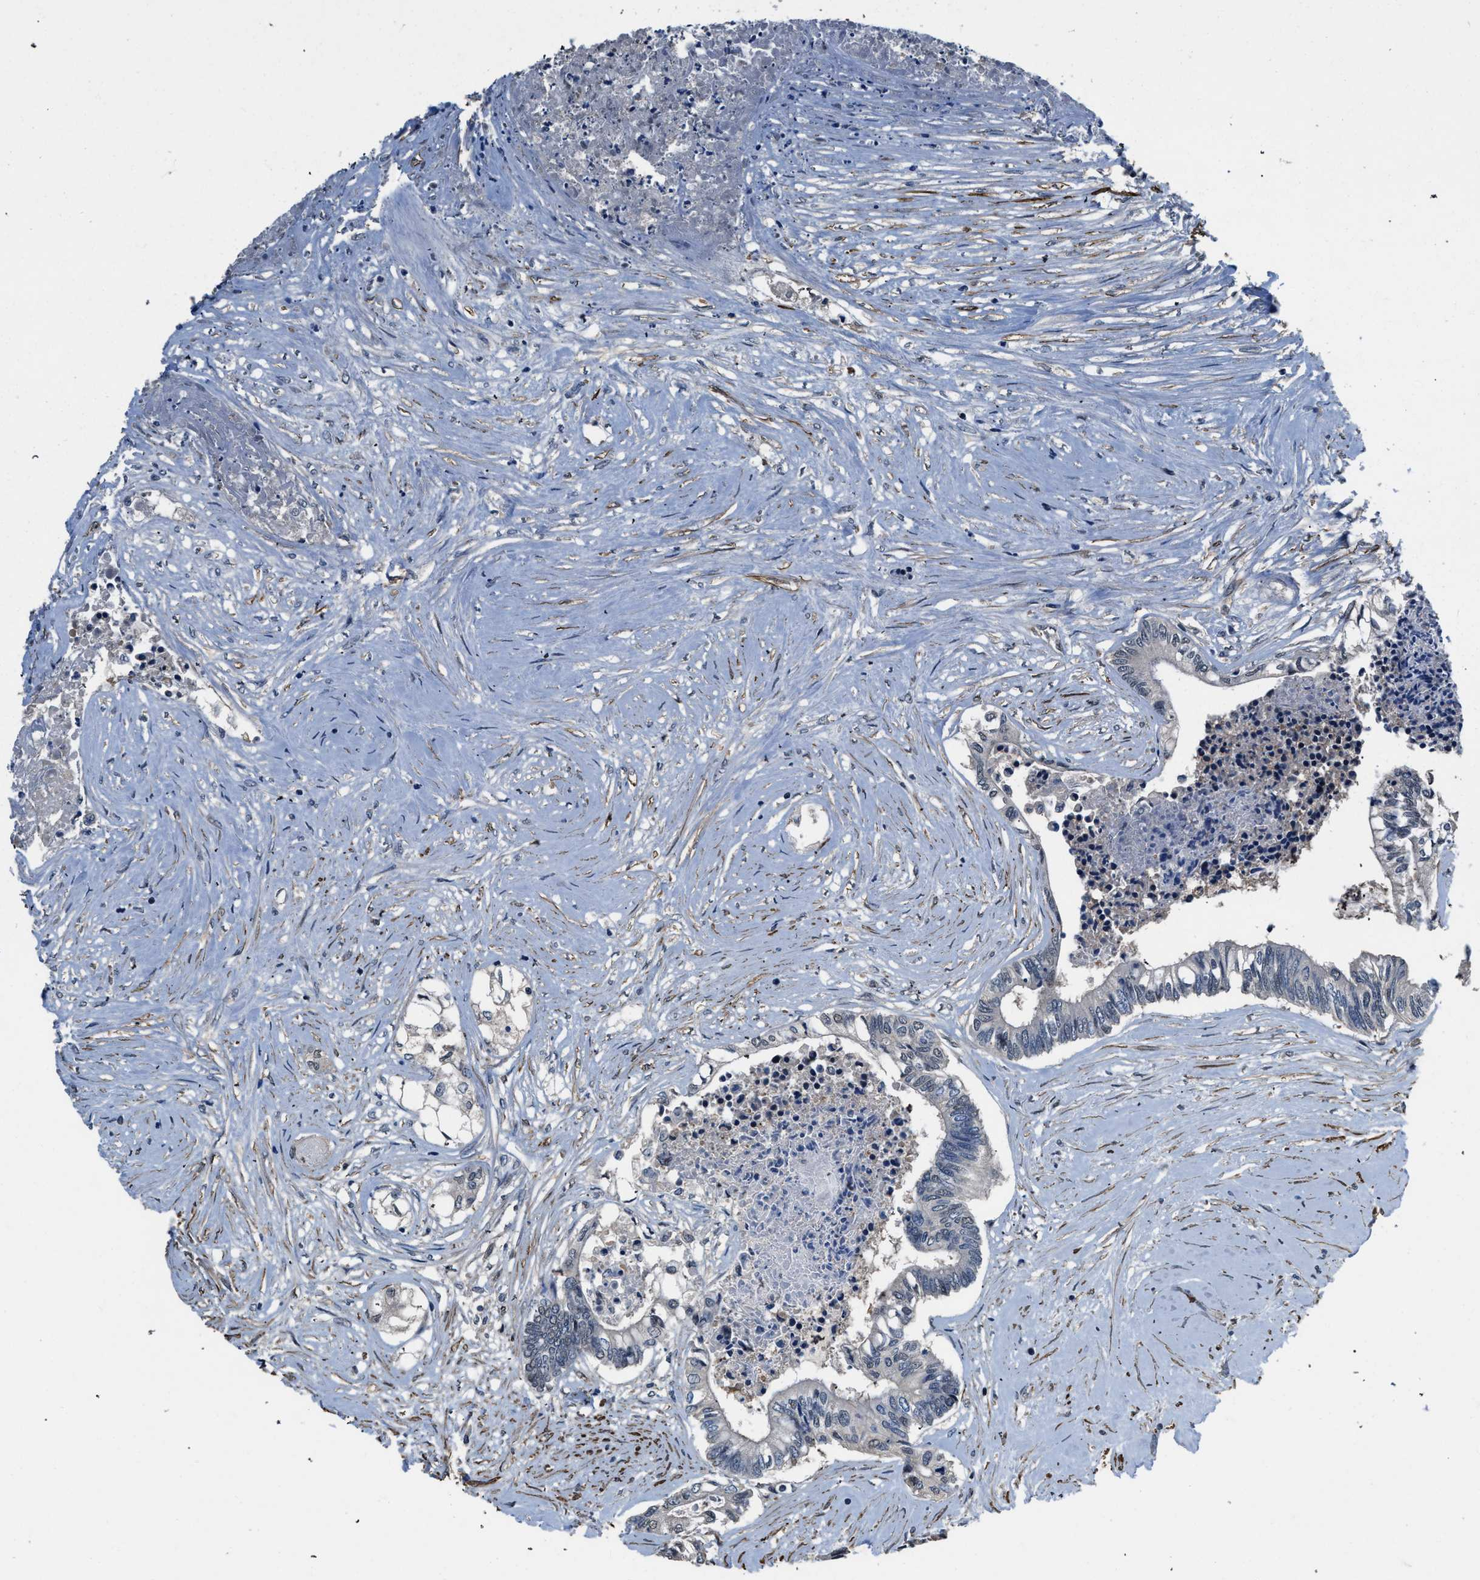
{"staining": {"intensity": "negative", "quantity": "none", "location": "none"}, "tissue": "colorectal cancer", "cell_type": "Tumor cells", "image_type": "cancer", "snomed": [{"axis": "morphology", "description": "Adenocarcinoma, NOS"}, {"axis": "topography", "description": "Rectum"}], "caption": "DAB (3,3'-diaminobenzidine) immunohistochemical staining of colorectal cancer reveals no significant positivity in tumor cells. Nuclei are stained in blue.", "gene": "LANCL2", "patient": {"sex": "male", "age": 63}}